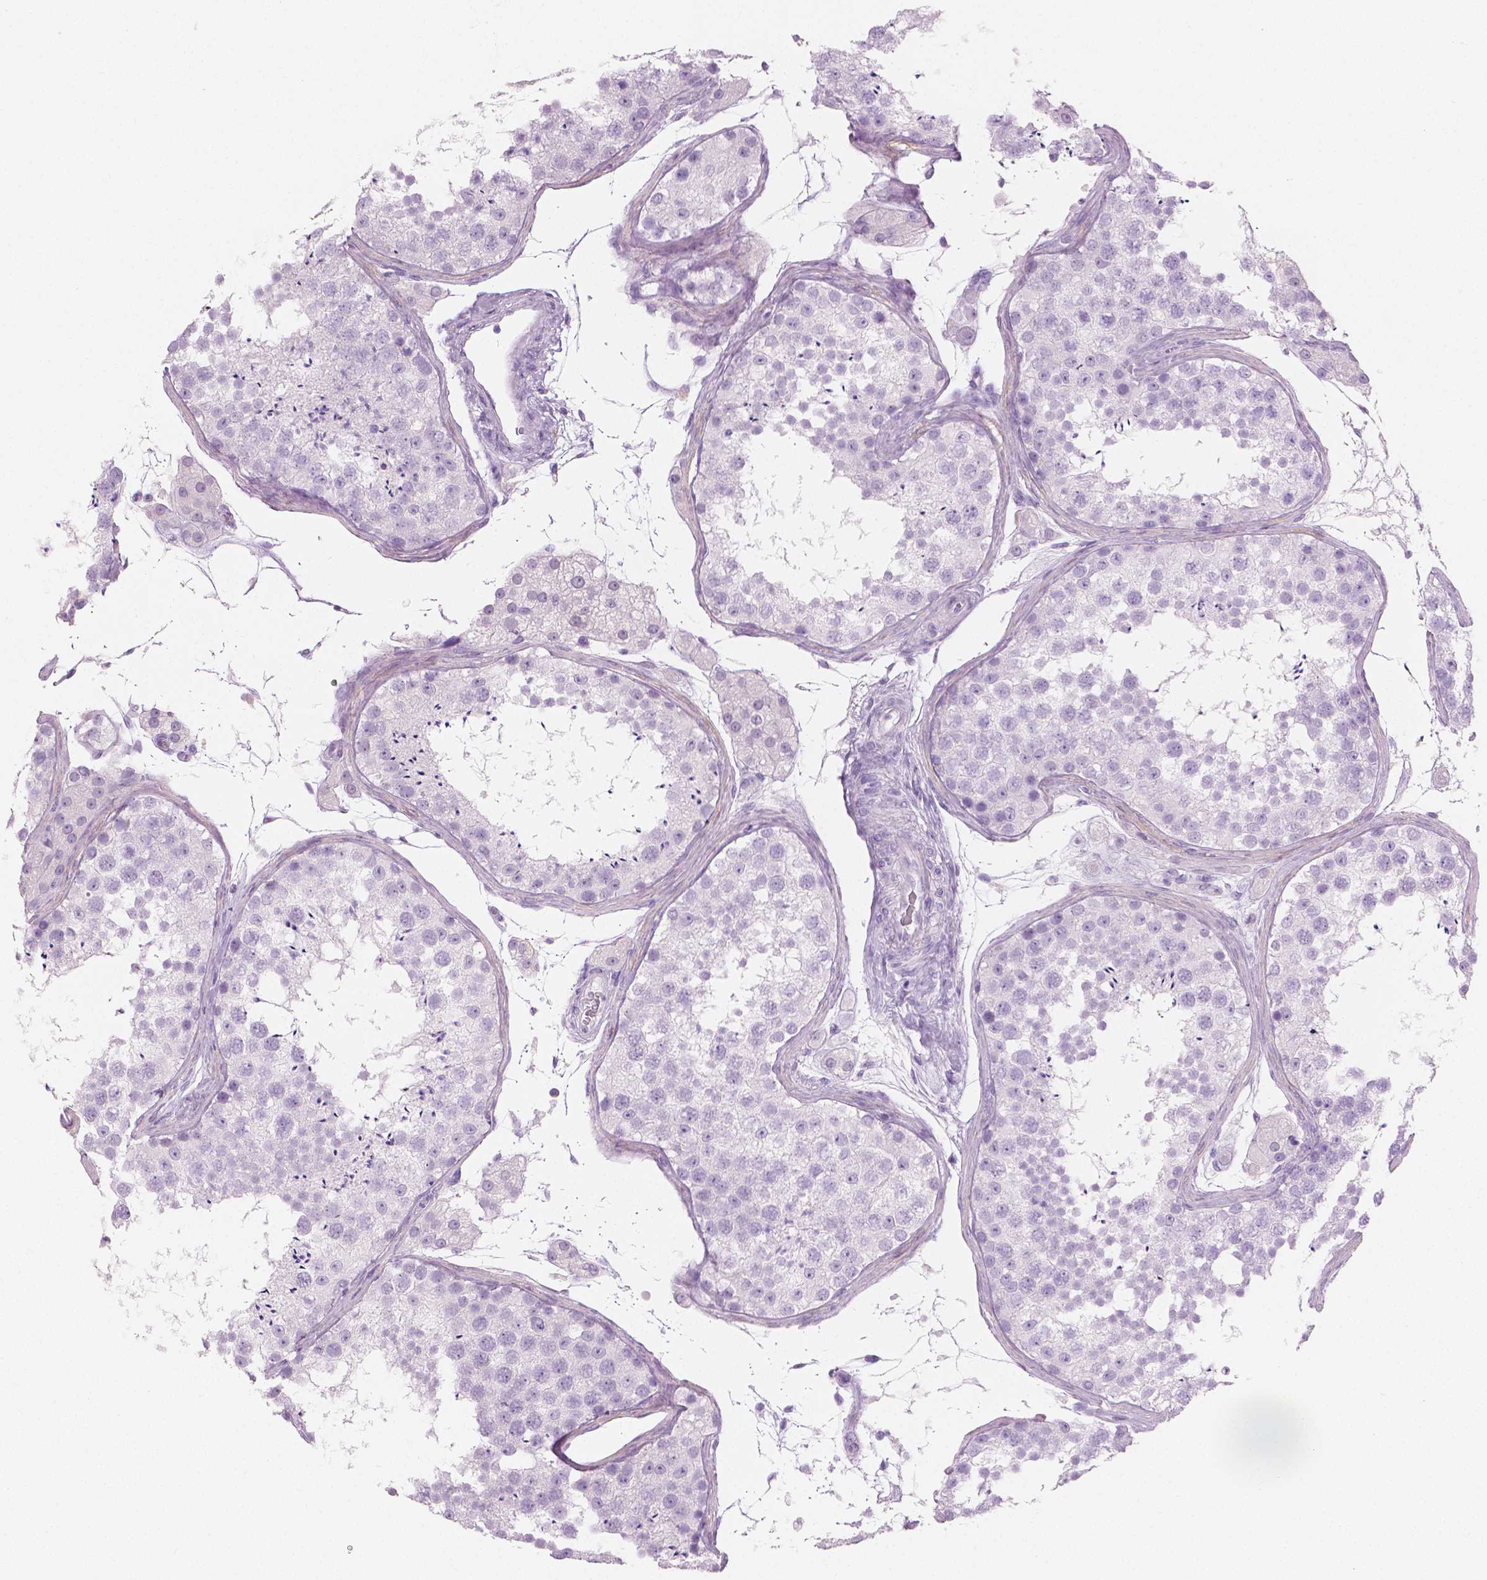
{"staining": {"intensity": "negative", "quantity": "none", "location": "none"}, "tissue": "testis", "cell_type": "Cells in seminiferous ducts", "image_type": "normal", "snomed": [{"axis": "morphology", "description": "Normal tissue, NOS"}, {"axis": "topography", "description": "Testis"}], "caption": "A high-resolution micrograph shows immunohistochemistry staining of unremarkable testis, which reveals no significant expression in cells in seminiferous ducts. (DAB IHC, high magnification).", "gene": "PLIN4", "patient": {"sex": "male", "age": 41}}